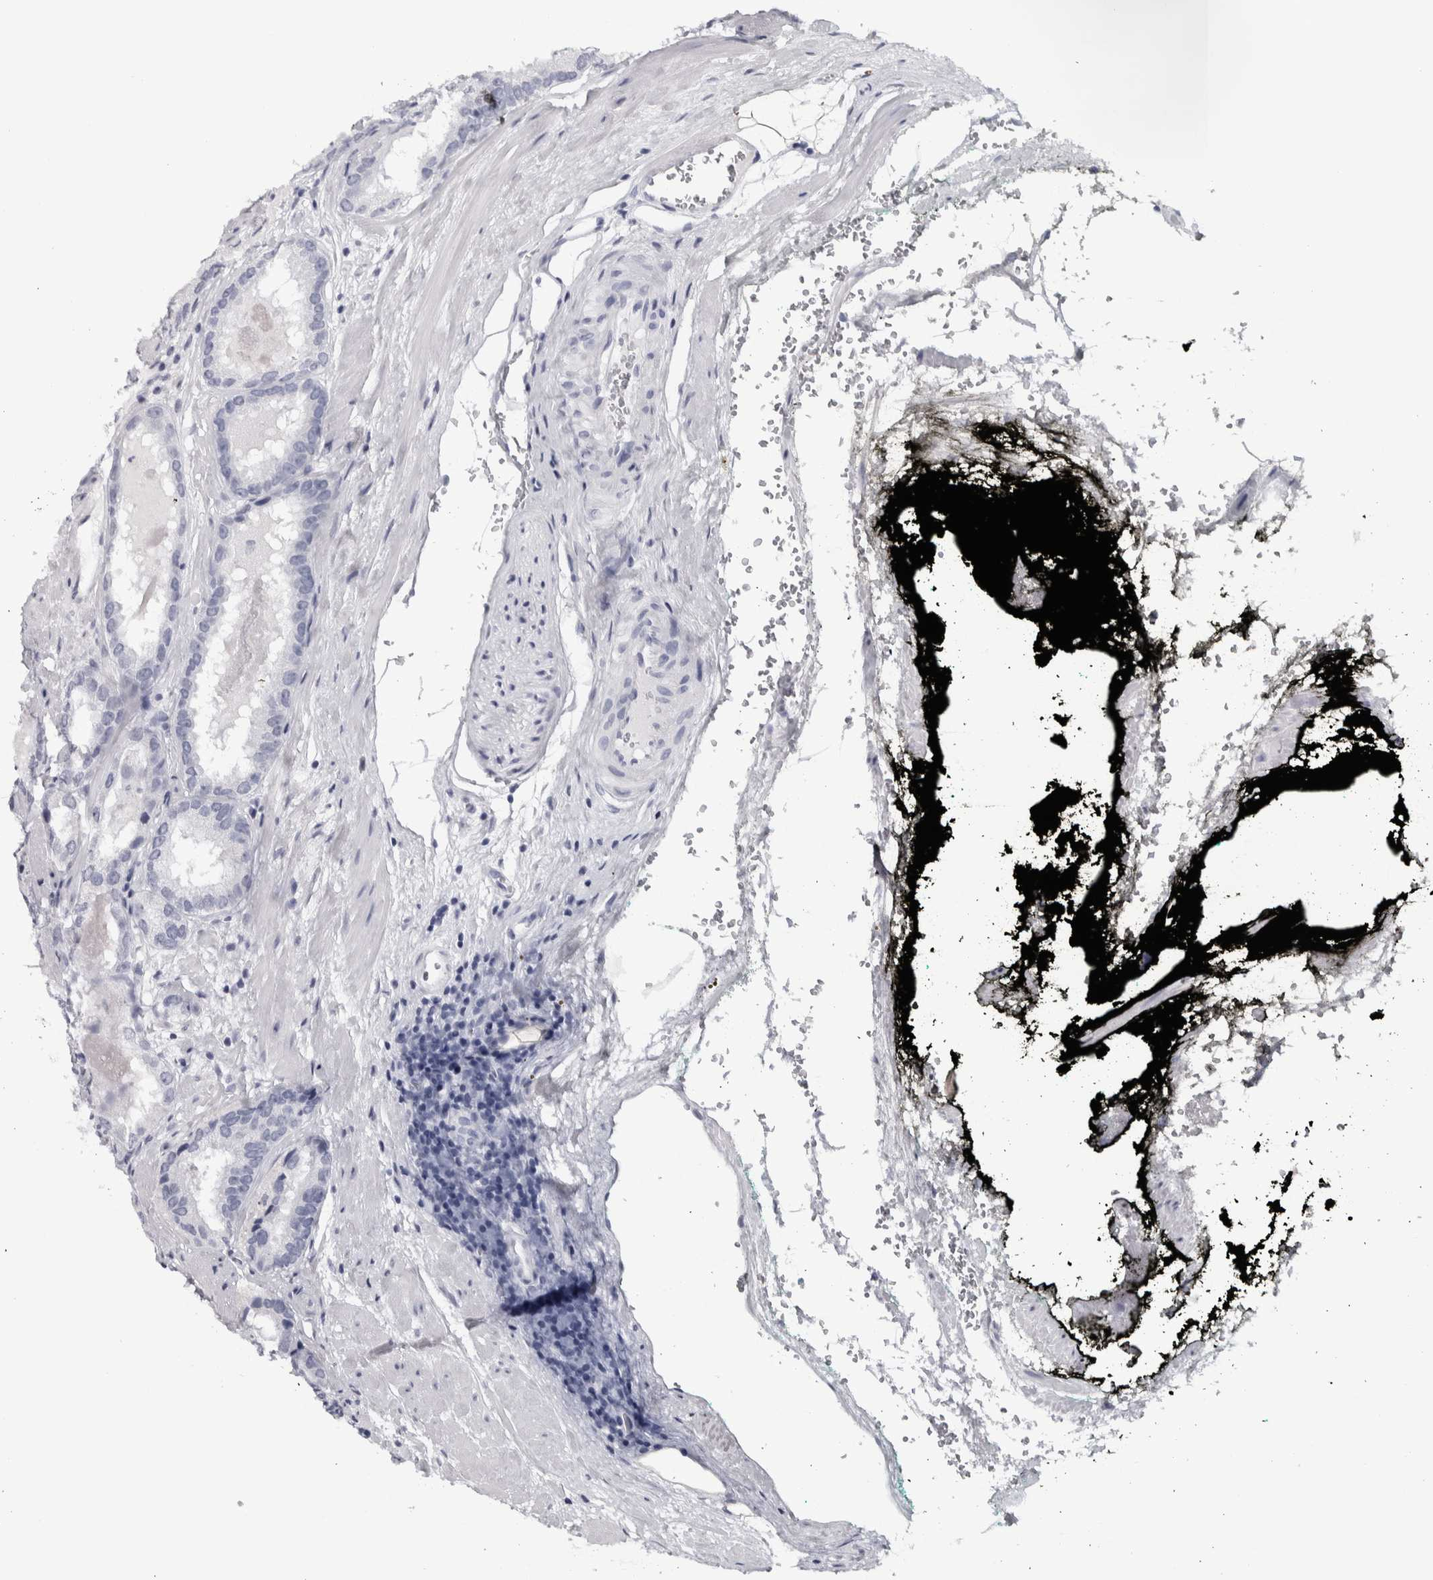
{"staining": {"intensity": "negative", "quantity": "none", "location": "none"}, "tissue": "prostate cancer", "cell_type": "Tumor cells", "image_type": "cancer", "snomed": [{"axis": "morphology", "description": "Adenocarcinoma, Low grade"}, {"axis": "topography", "description": "Prostate"}], "caption": "IHC photomicrograph of neoplastic tissue: human low-grade adenocarcinoma (prostate) stained with DAB (3,3'-diaminobenzidine) shows no significant protein positivity in tumor cells.", "gene": "NECAB1", "patient": {"sex": "male", "age": 51}}